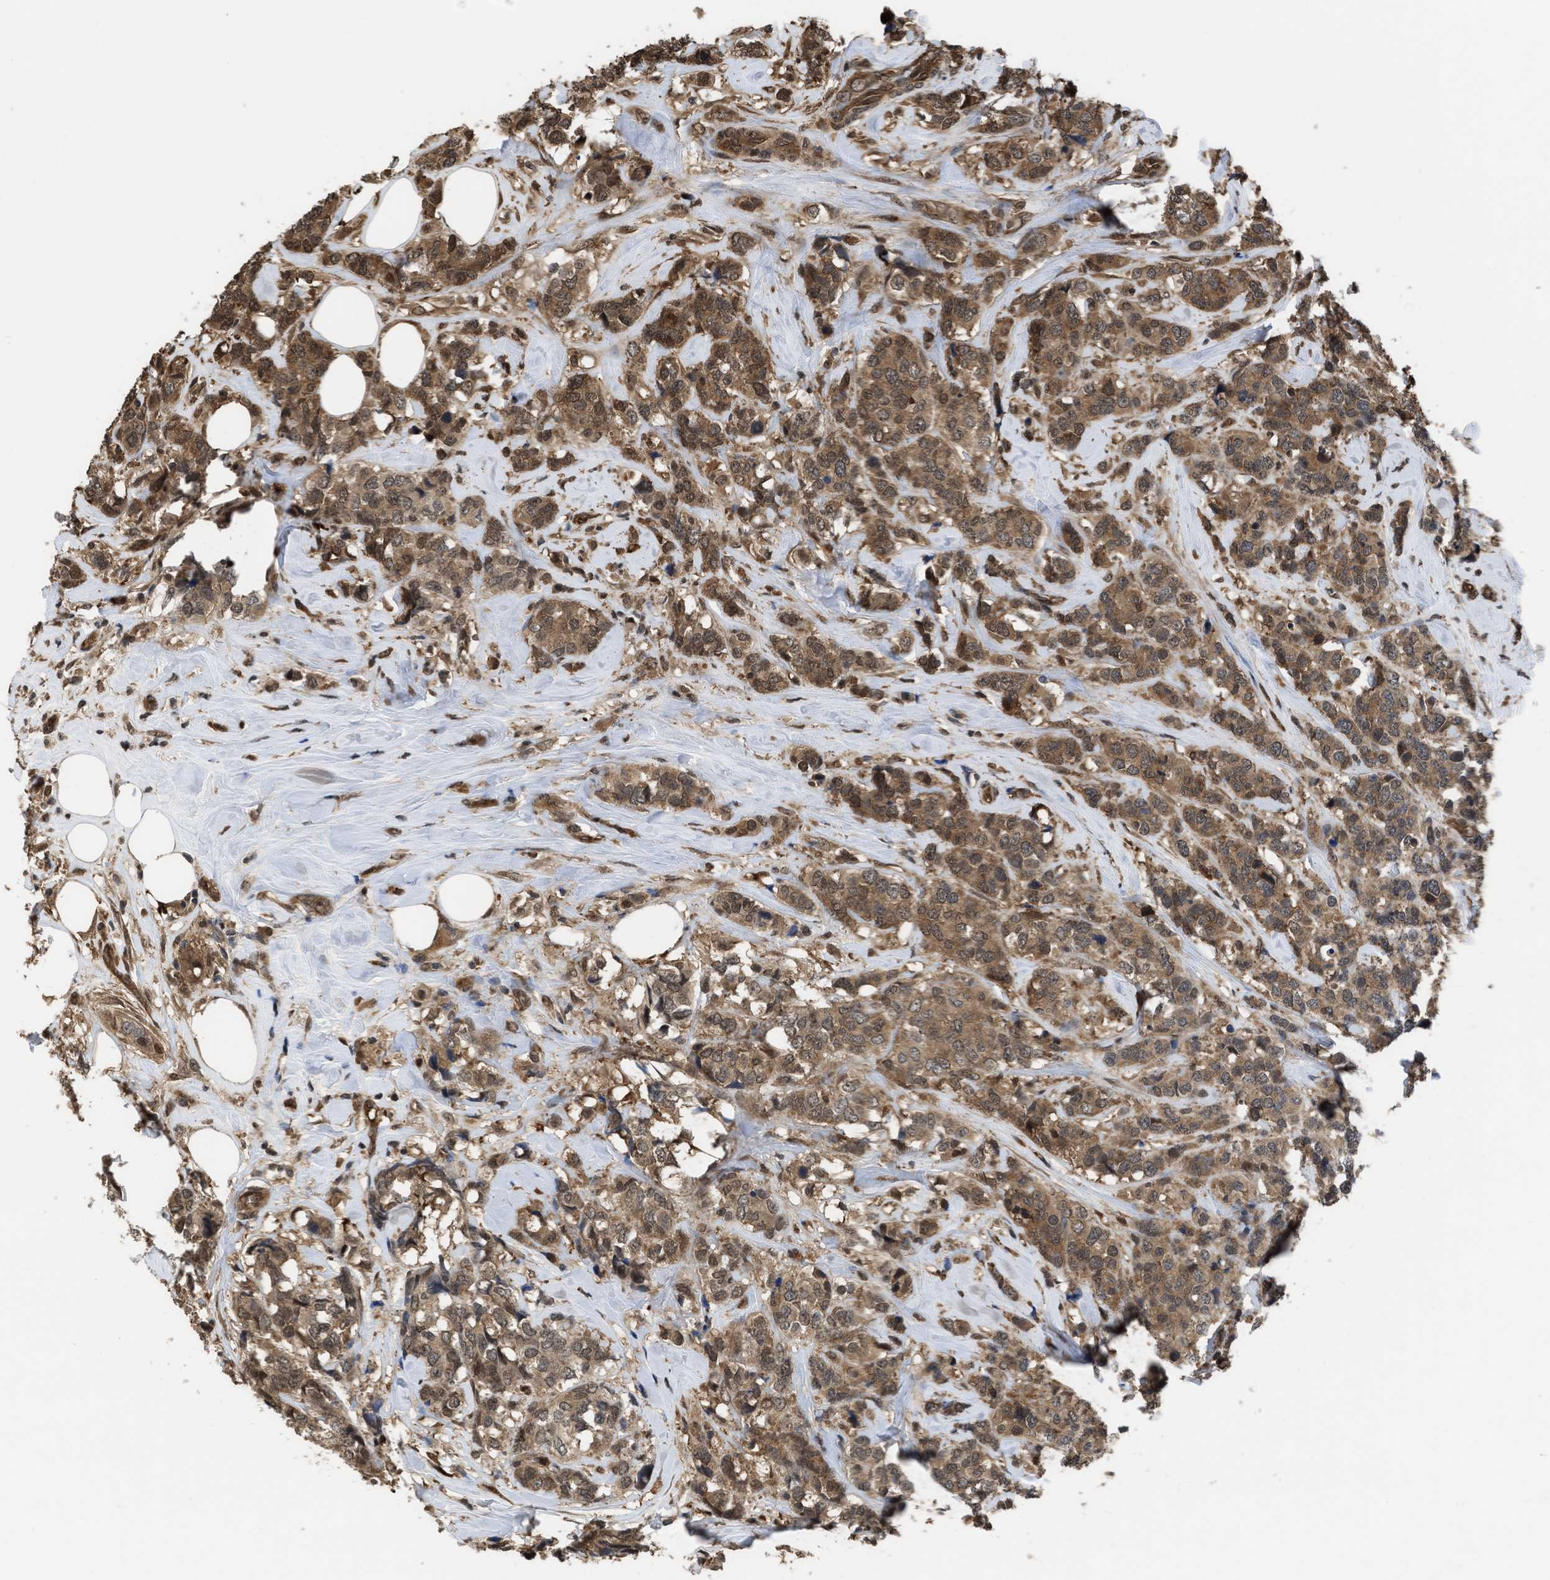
{"staining": {"intensity": "moderate", "quantity": ">75%", "location": "cytoplasmic/membranous,nuclear"}, "tissue": "breast cancer", "cell_type": "Tumor cells", "image_type": "cancer", "snomed": [{"axis": "morphology", "description": "Lobular carcinoma"}, {"axis": "topography", "description": "Breast"}], "caption": "A high-resolution photomicrograph shows immunohistochemistry staining of breast cancer, which demonstrates moderate cytoplasmic/membranous and nuclear staining in approximately >75% of tumor cells.", "gene": "YWHAG", "patient": {"sex": "female", "age": 59}}